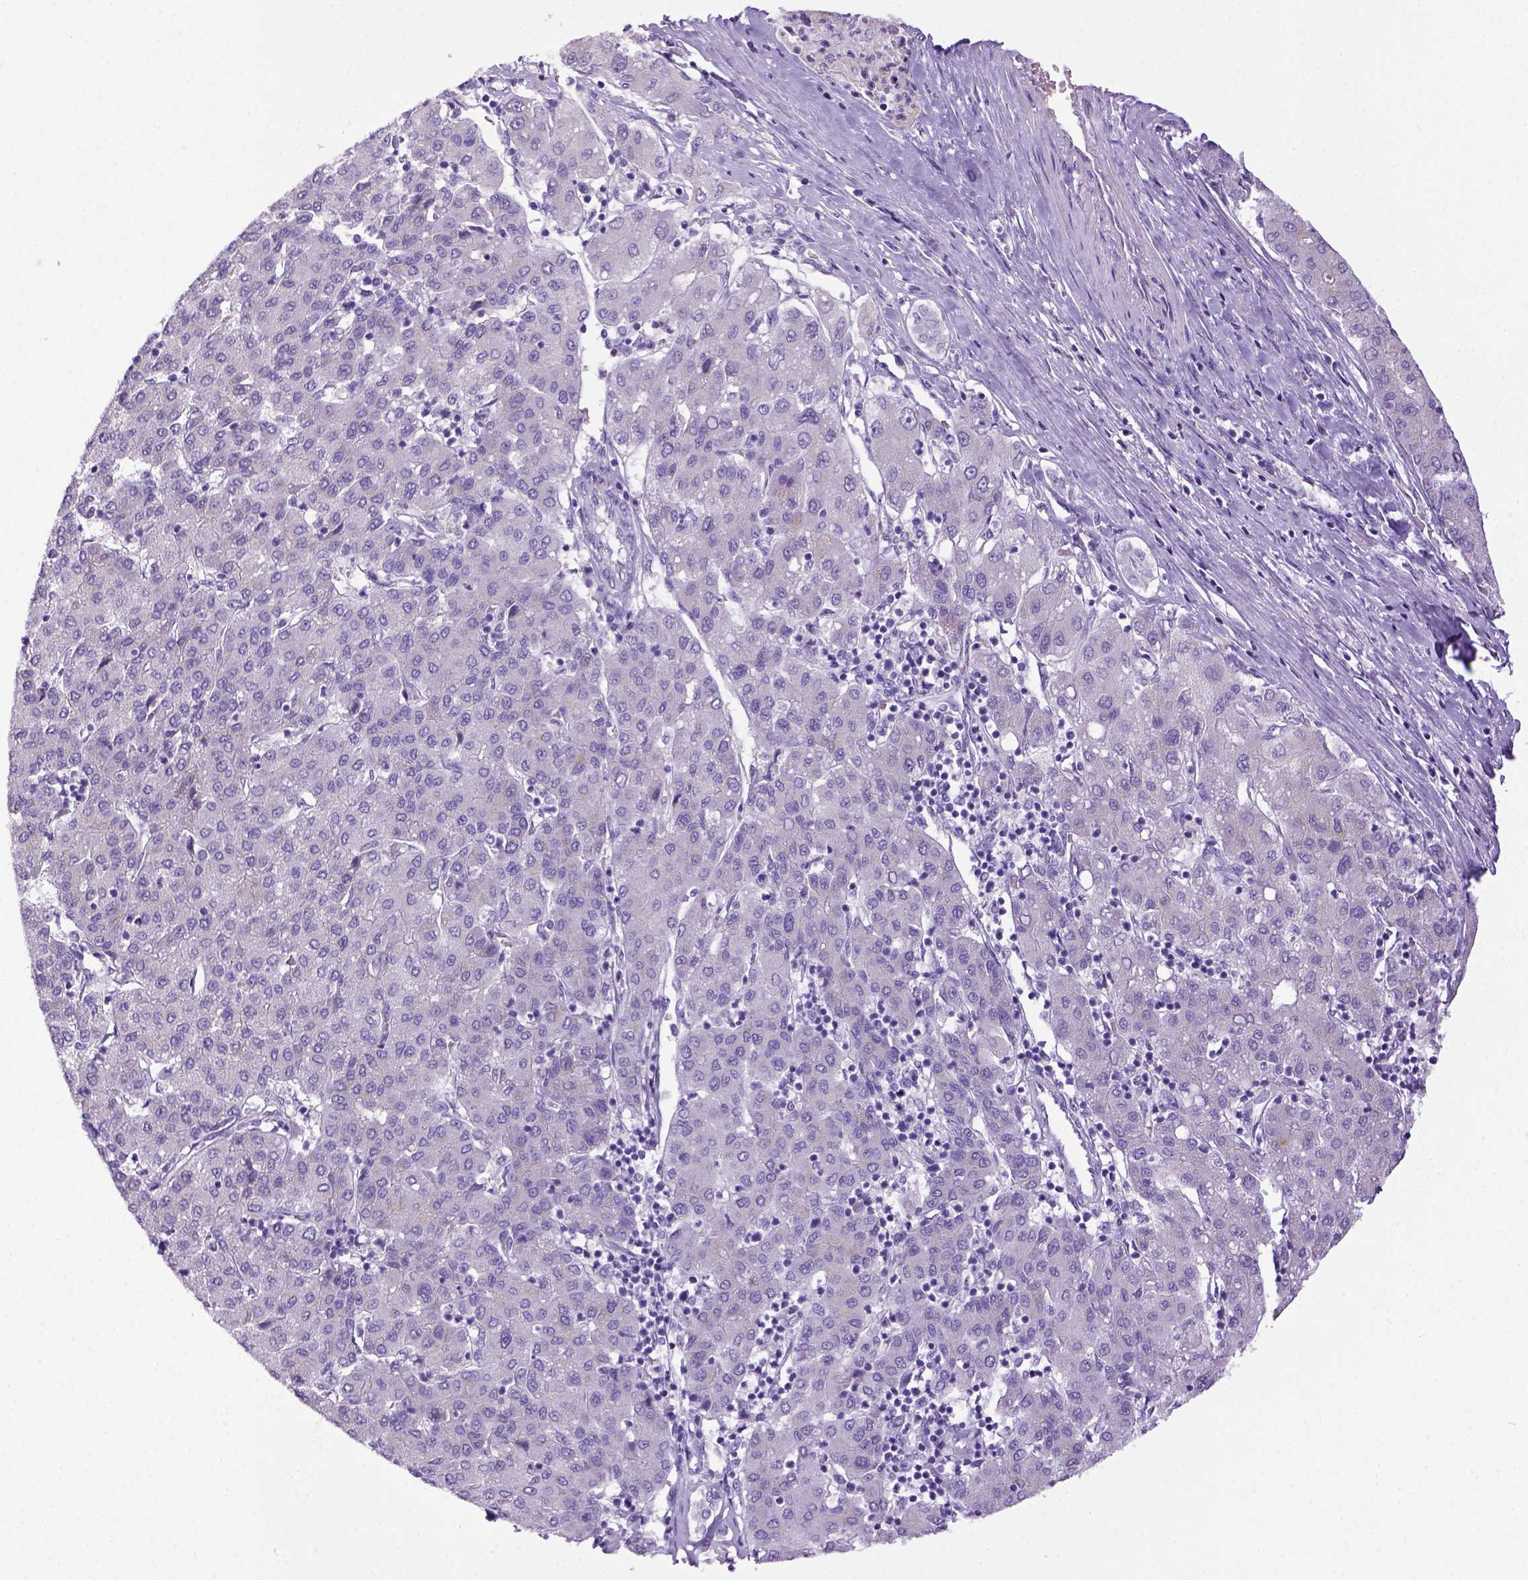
{"staining": {"intensity": "negative", "quantity": "none", "location": "none"}, "tissue": "liver cancer", "cell_type": "Tumor cells", "image_type": "cancer", "snomed": [{"axis": "morphology", "description": "Carcinoma, Hepatocellular, NOS"}, {"axis": "topography", "description": "Liver"}], "caption": "Immunohistochemistry histopathology image of hepatocellular carcinoma (liver) stained for a protein (brown), which displays no staining in tumor cells.", "gene": "ITIH4", "patient": {"sex": "male", "age": 65}}